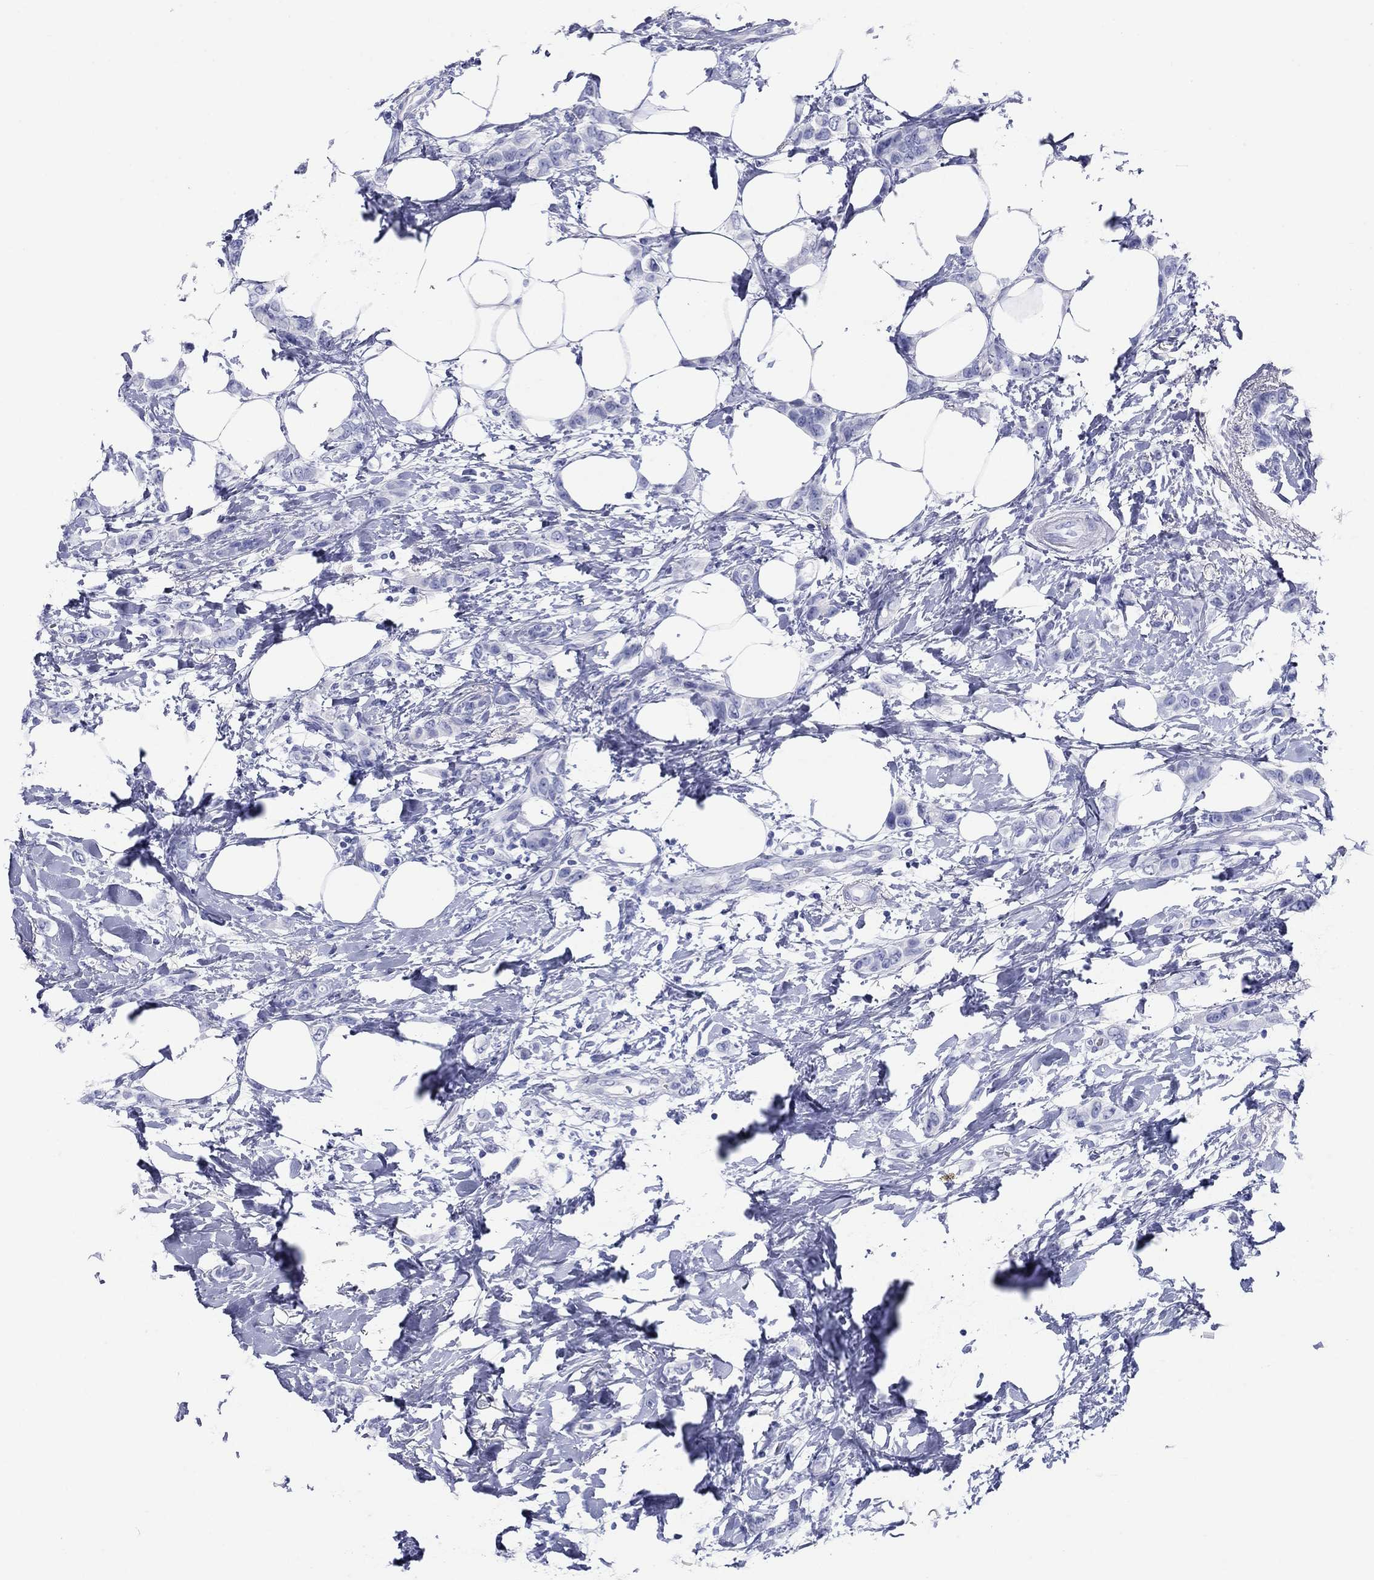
{"staining": {"intensity": "negative", "quantity": "none", "location": "none"}, "tissue": "breast cancer", "cell_type": "Tumor cells", "image_type": "cancer", "snomed": [{"axis": "morphology", "description": "Lobular carcinoma"}, {"axis": "topography", "description": "Breast"}], "caption": "Breast cancer stained for a protein using immunohistochemistry exhibits no staining tumor cells.", "gene": "ATP4A", "patient": {"sex": "female", "age": 66}}